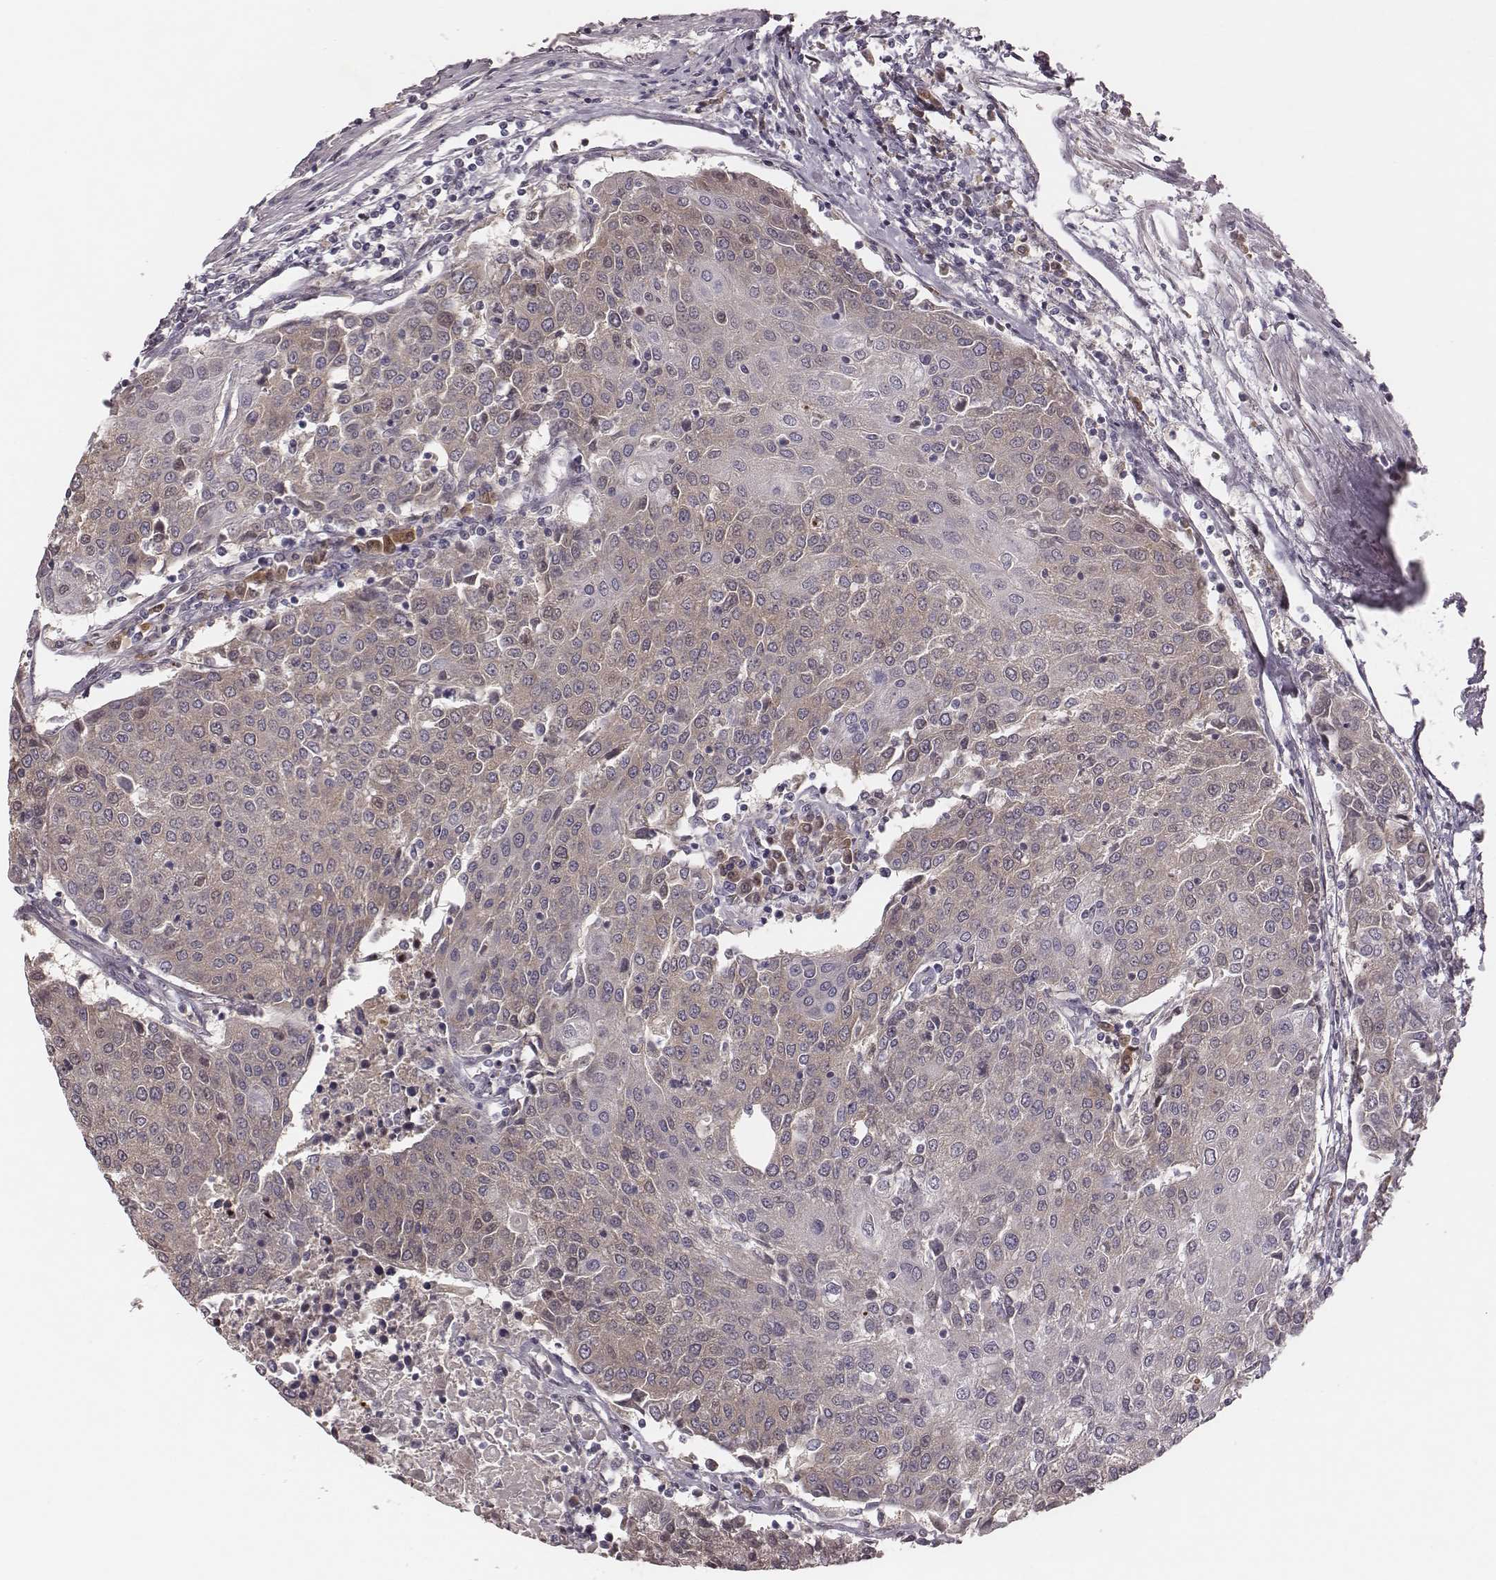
{"staining": {"intensity": "weak", "quantity": "25%-75%", "location": "cytoplasmic/membranous"}, "tissue": "urothelial cancer", "cell_type": "Tumor cells", "image_type": "cancer", "snomed": [{"axis": "morphology", "description": "Urothelial carcinoma, High grade"}, {"axis": "topography", "description": "Urinary bladder"}], "caption": "Urothelial cancer was stained to show a protein in brown. There is low levels of weak cytoplasmic/membranous expression in about 25%-75% of tumor cells. (DAB (3,3'-diaminobenzidine) IHC with brightfield microscopy, high magnification).", "gene": "P2RX5", "patient": {"sex": "female", "age": 85}}